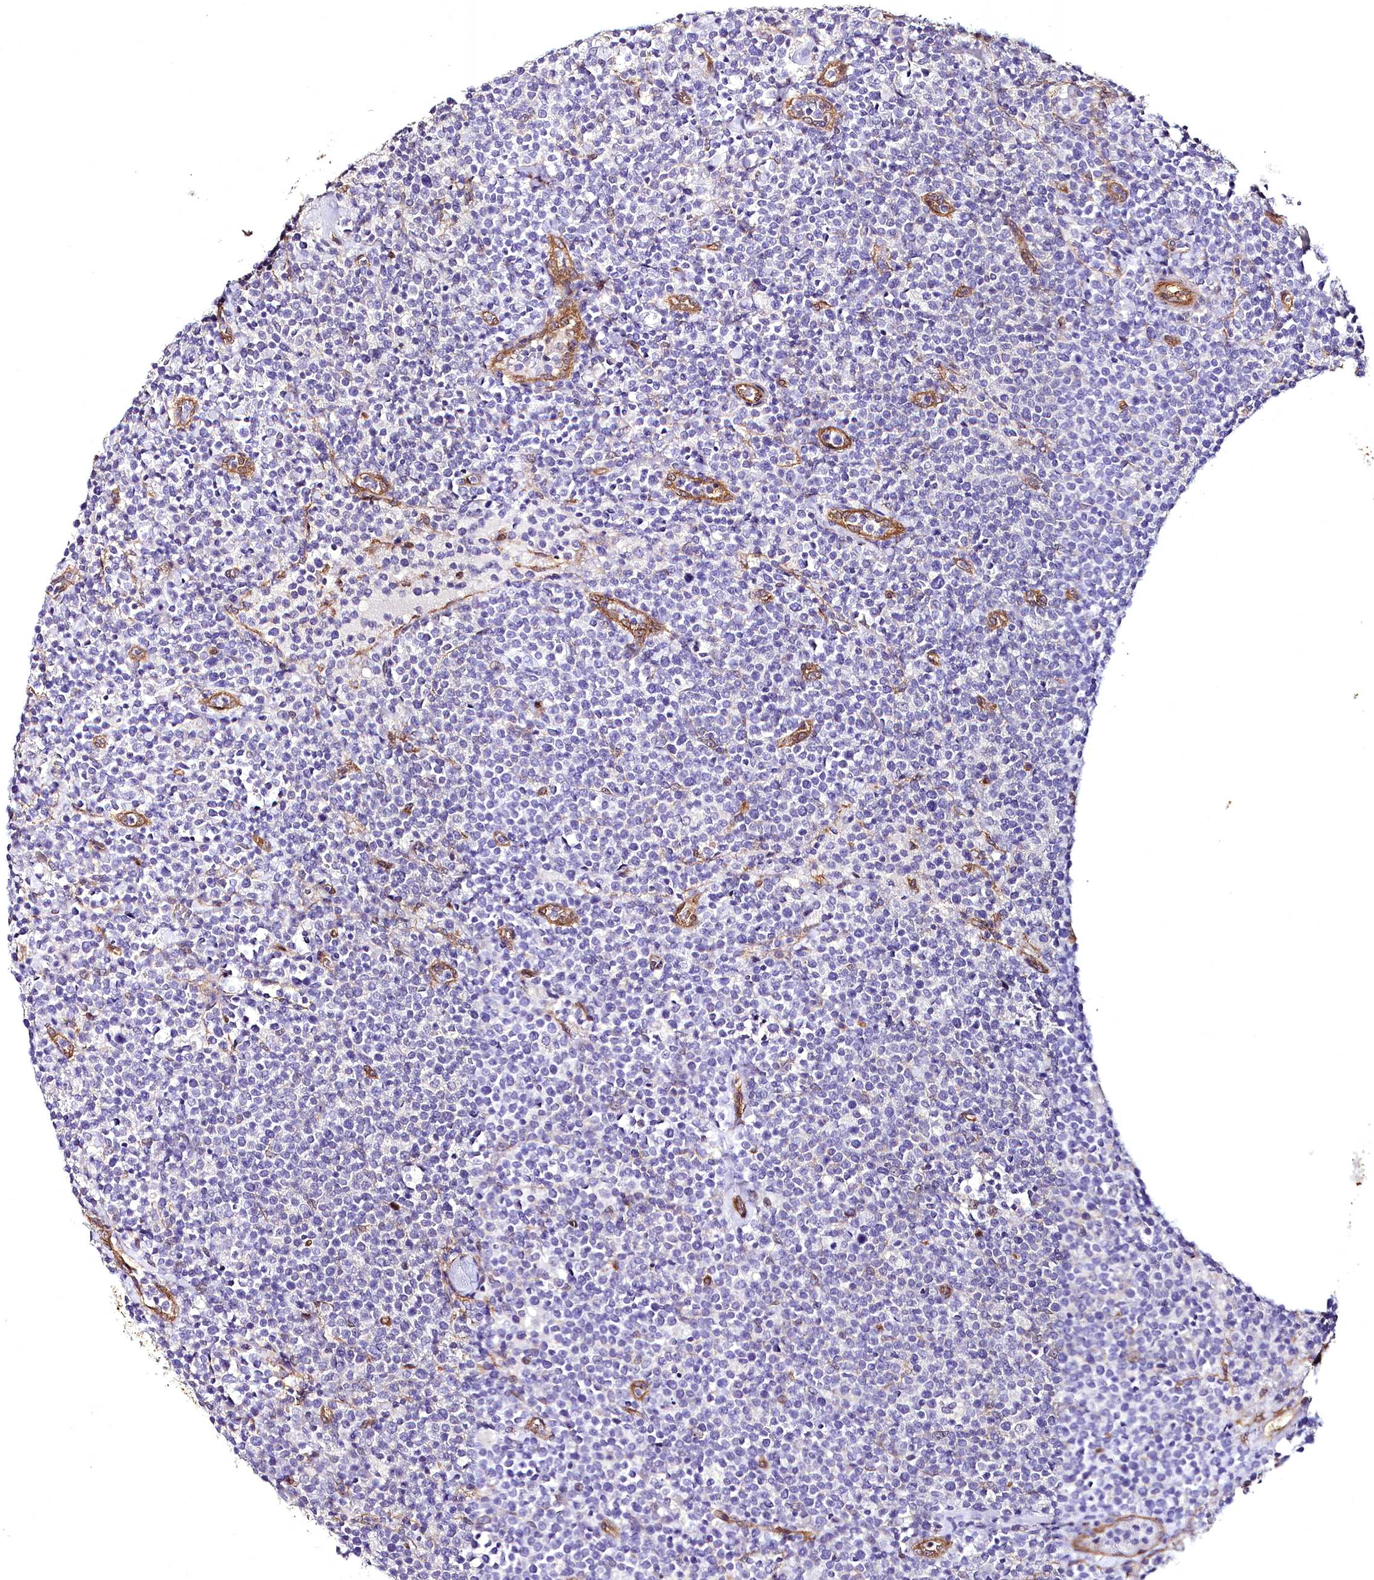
{"staining": {"intensity": "negative", "quantity": "none", "location": "none"}, "tissue": "lymphoma", "cell_type": "Tumor cells", "image_type": "cancer", "snomed": [{"axis": "morphology", "description": "Malignant lymphoma, non-Hodgkin's type, High grade"}, {"axis": "topography", "description": "Lymph node"}], "caption": "This image is of high-grade malignant lymphoma, non-Hodgkin's type stained with immunohistochemistry to label a protein in brown with the nuclei are counter-stained blue. There is no expression in tumor cells. (DAB IHC visualized using brightfield microscopy, high magnification).", "gene": "STXBP1", "patient": {"sex": "male", "age": 61}}